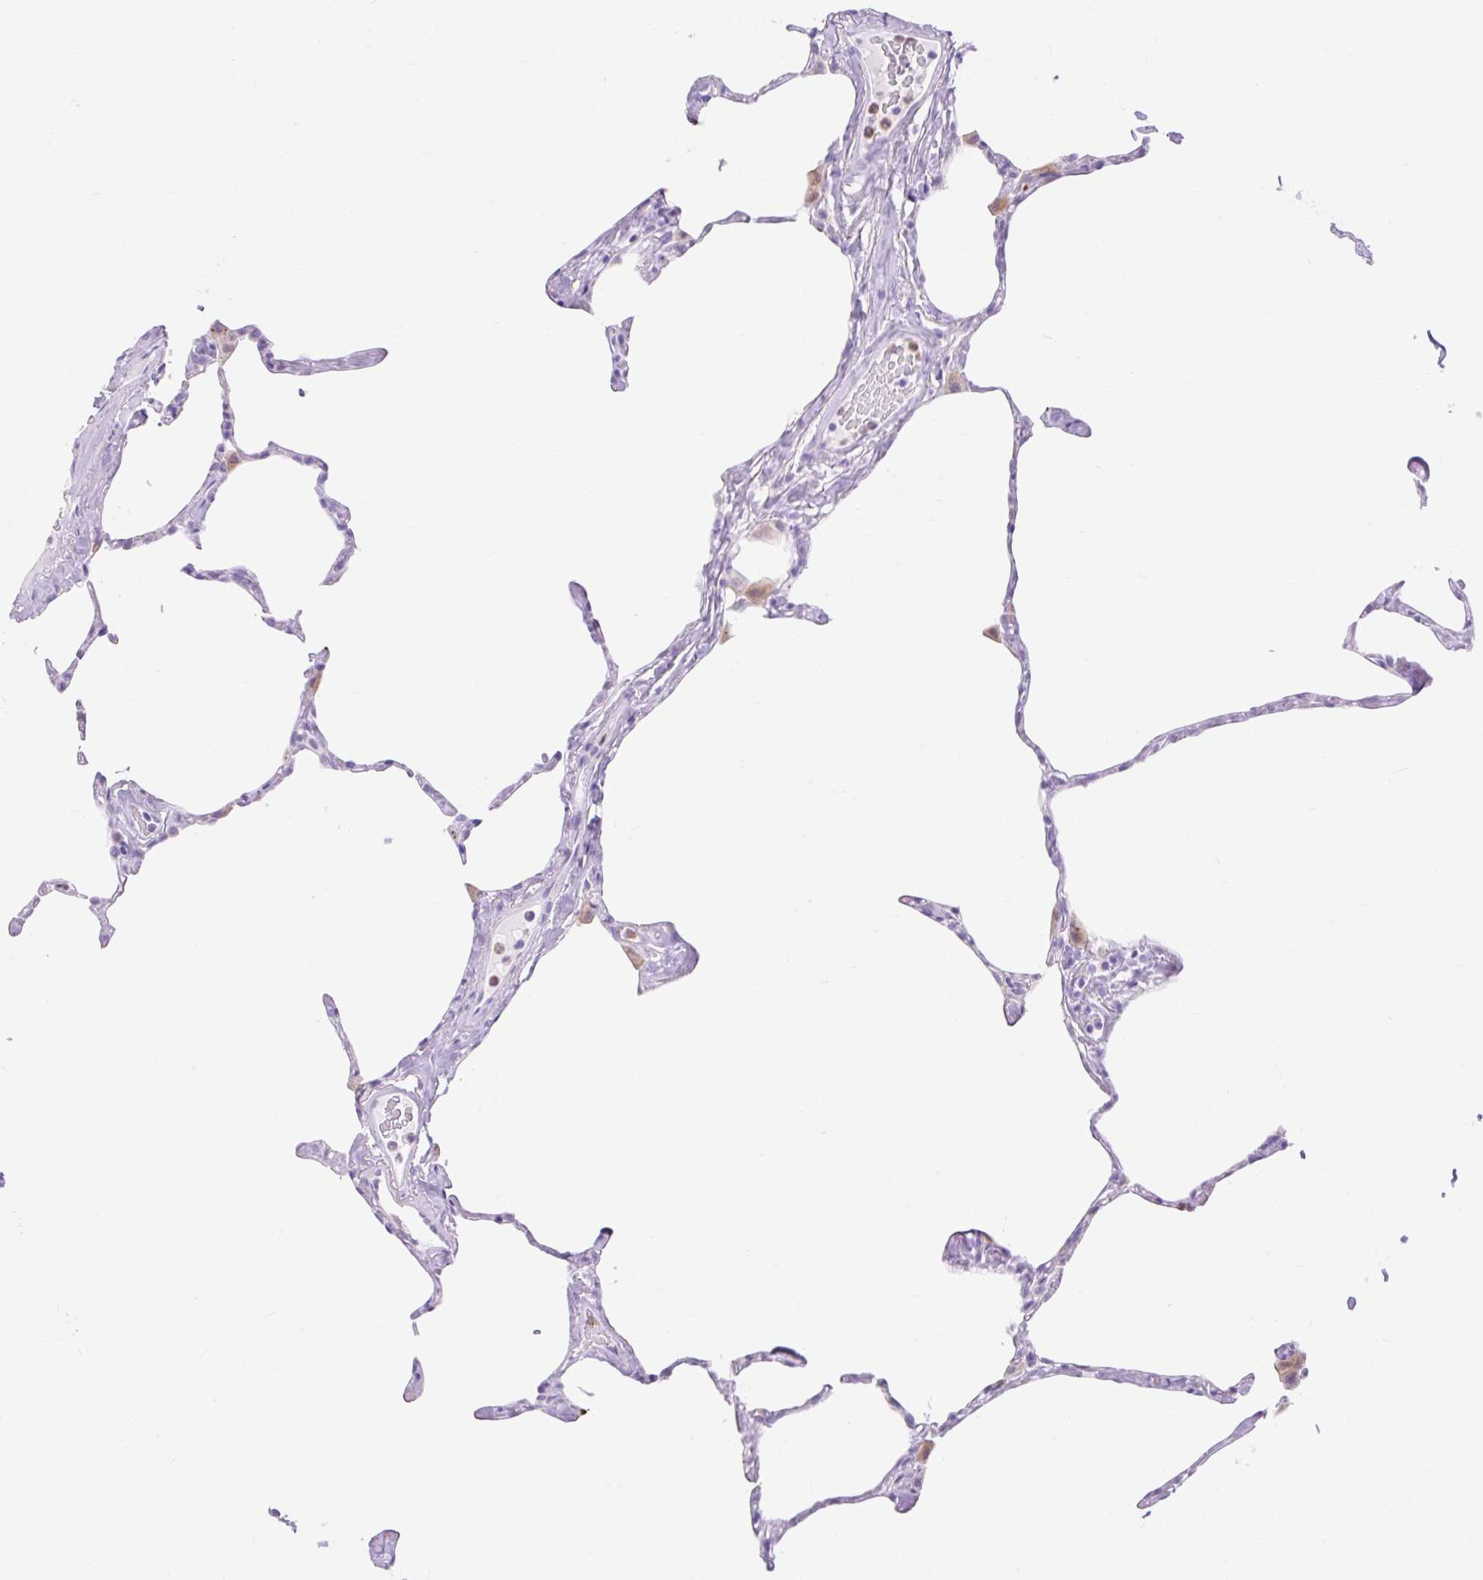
{"staining": {"intensity": "negative", "quantity": "none", "location": "none"}, "tissue": "lung", "cell_type": "Alveolar cells", "image_type": "normal", "snomed": [{"axis": "morphology", "description": "Normal tissue, NOS"}, {"axis": "topography", "description": "Lung"}], "caption": "Alveolar cells show no significant expression in benign lung.", "gene": "SLC25A40", "patient": {"sex": "male", "age": 65}}